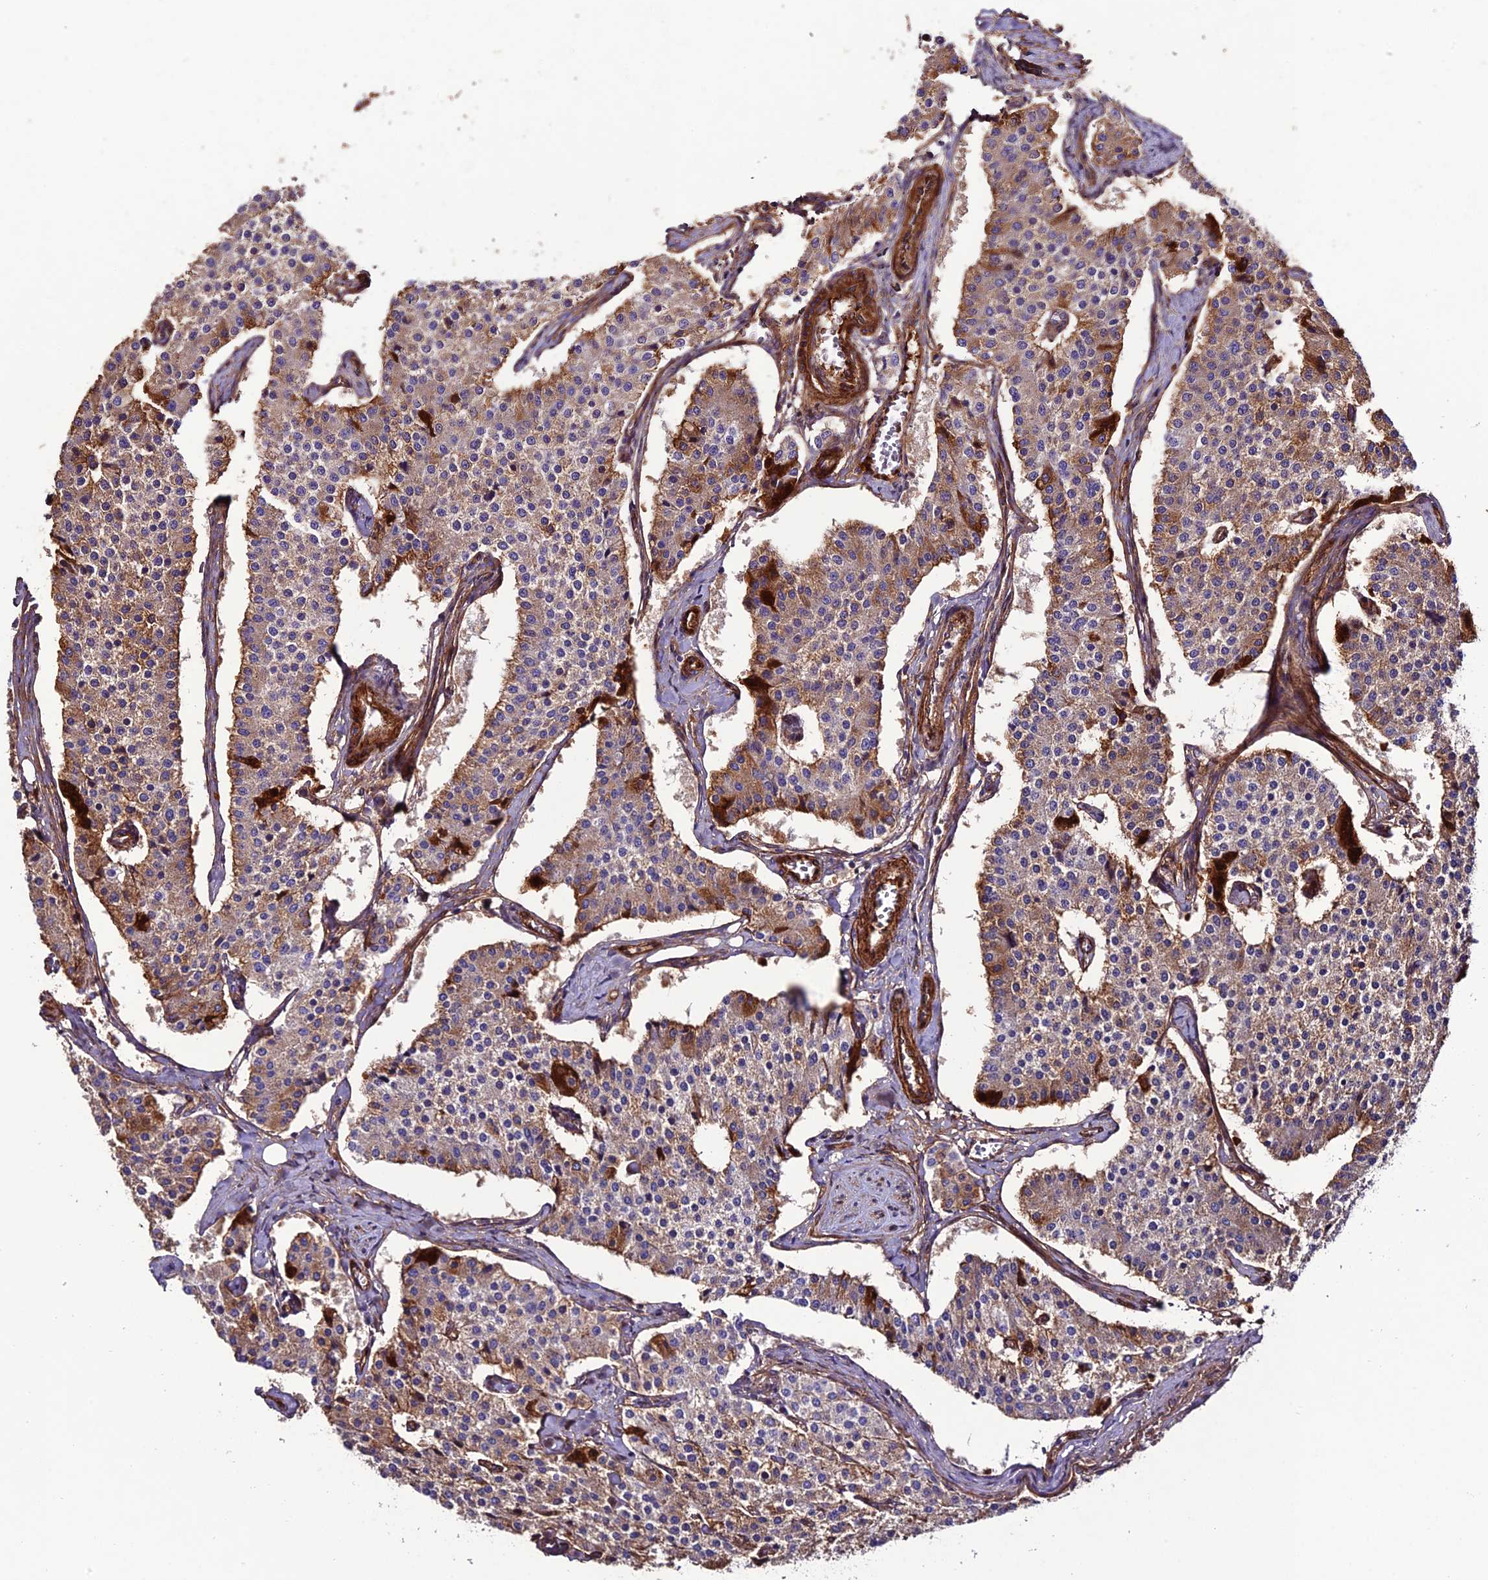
{"staining": {"intensity": "moderate", "quantity": "25%-75%", "location": "cytoplasmic/membranous"}, "tissue": "carcinoid", "cell_type": "Tumor cells", "image_type": "cancer", "snomed": [{"axis": "morphology", "description": "Carcinoid, malignant, NOS"}, {"axis": "topography", "description": "Colon"}], "caption": "Carcinoid (malignant) stained for a protein demonstrates moderate cytoplasmic/membranous positivity in tumor cells.", "gene": "REX1BD", "patient": {"sex": "female", "age": 52}}